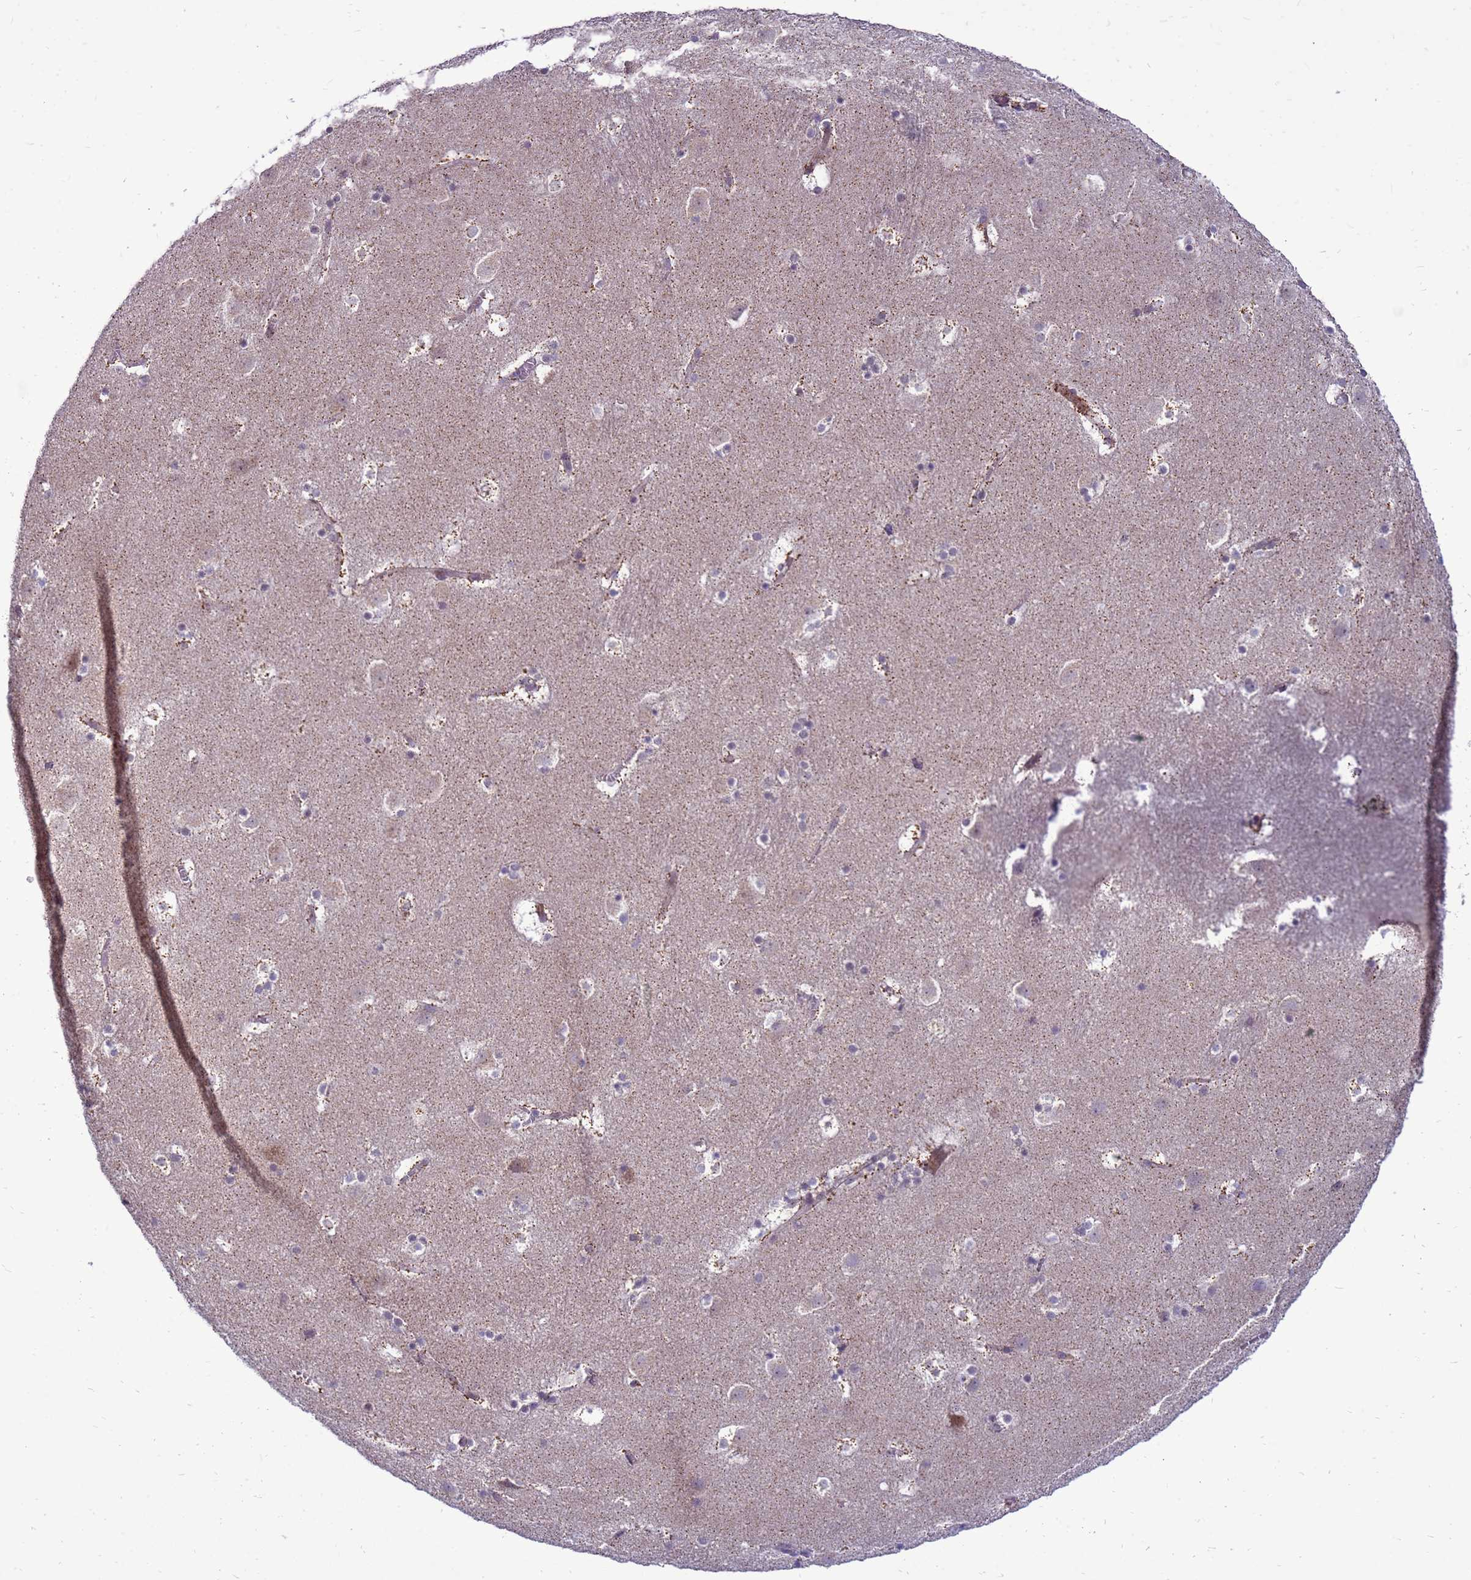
{"staining": {"intensity": "negative", "quantity": "none", "location": "none"}, "tissue": "caudate", "cell_type": "Glial cells", "image_type": "normal", "snomed": [{"axis": "morphology", "description": "Normal tissue, NOS"}, {"axis": "topography", "description": "Lateral ventricle wall"}], "caption": "Caudate was stained to show a protein in brown. There is no significant expression in glial cells. (Stains: DAB immunohistochemistry with hematoxylin counter stain, Microscopy: brightfield microscopy at high magnification).", "gene": "C12orf43", "patient": {"sex": "male", "age": 45}}